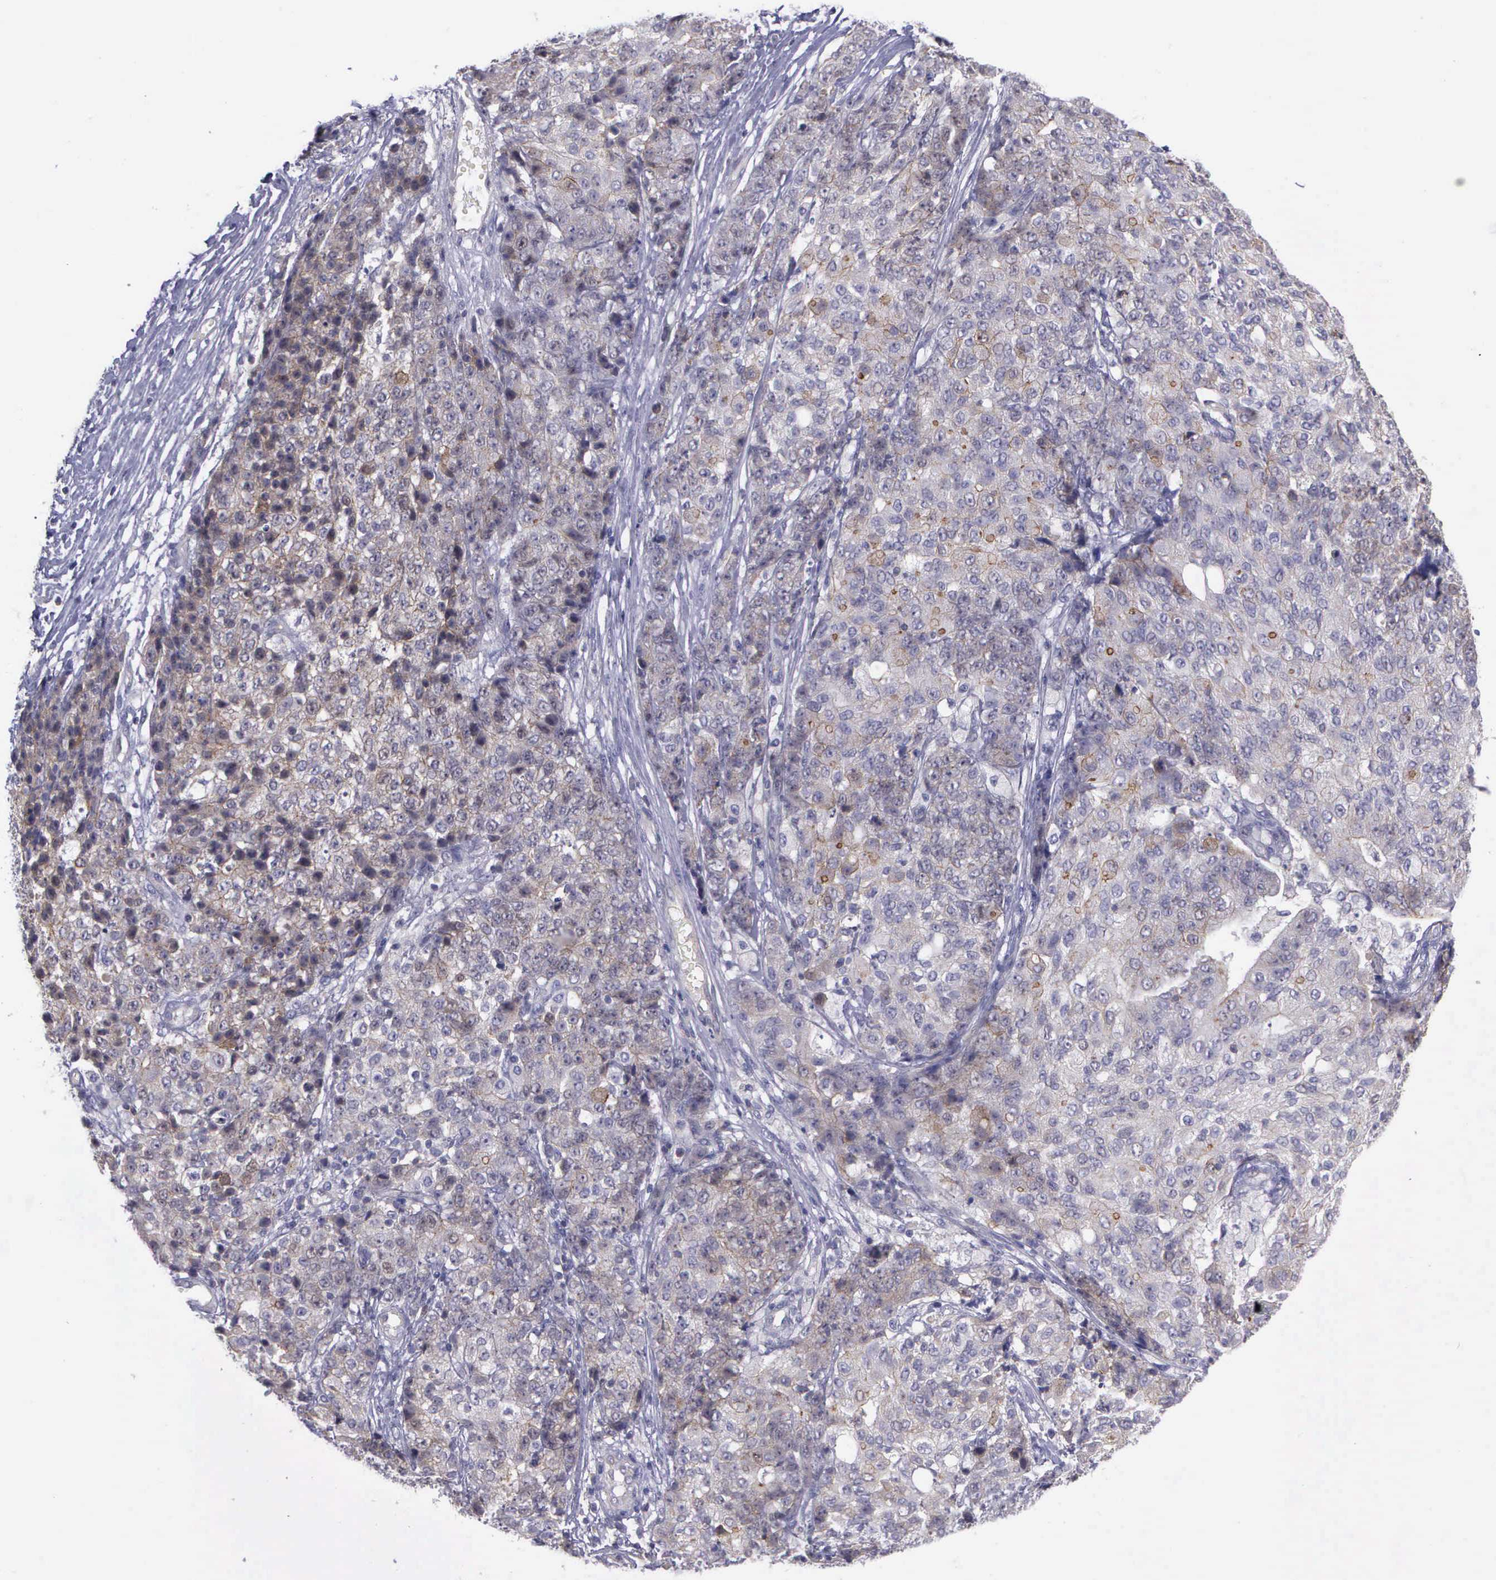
{"staining": {"intensity": "weak", "quantity": "25%-75%", "location": "cytoplasmic/membranous,nuclear"}, "tissue": "ovarian cancer", "cell_type": "Tumor cells", "image_type": "cancer", "snomed": [{"axis": "morphology", "description": "Carcinoma, endometroid"}, {"axis": "topography", "description": "Ovary"}], "caption": "Ovarian cancer (endometroid carcinoma) tissue displays weak cytoplasmic/membranous and nuclear staining in about 25%-75% of tumor cells", "gene": "MICAL3", "patient": {"sex": "female", "age": 42}}